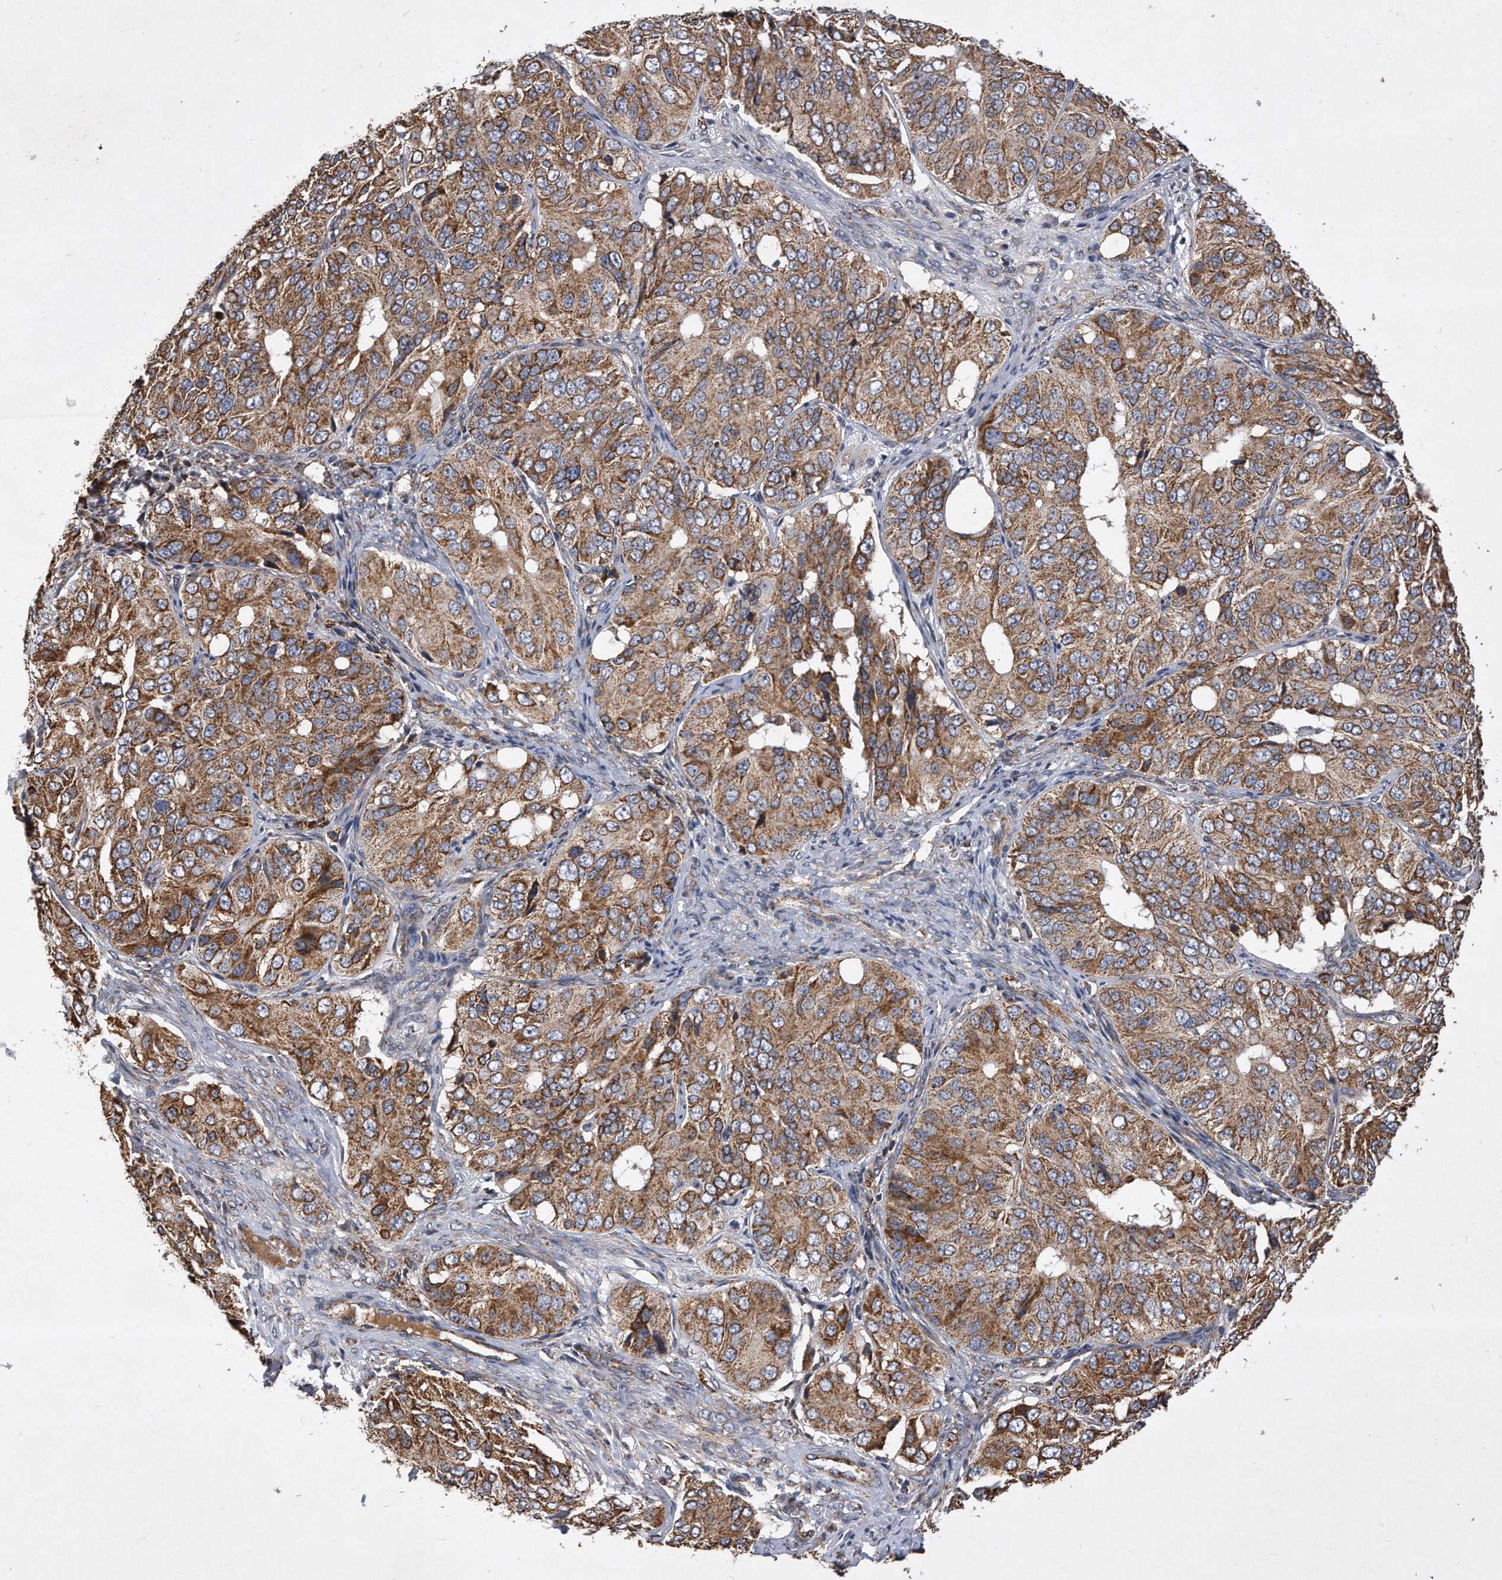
{"staining": {"intensity": "moderate", "quantity": ">75%", "location": "cytoplasmic/membranous"}, "tissue": "ovarian cancer", "cell_type": "Tumor cells", "image_type": "cancer", "snomed": [{"axis": "morphology", "description": "Carcinoma, endometroid"}, {"axis": "topography", "description": "Ovary"}], "caption": "High-power microscopy captured an immunohistochemistry histopathology image of ovarian cancer (endometroid carcinoma), revealing moderate cytoplasmic/membranous staining in approximately >75% of tumor cells. The staining is performed using DAB brown chromogen to label protein expression. The nuclei are counter-stained blue using hematoxylin.", "gene": "PPP5C", "patient": {"sex": "female", "age": 51}}